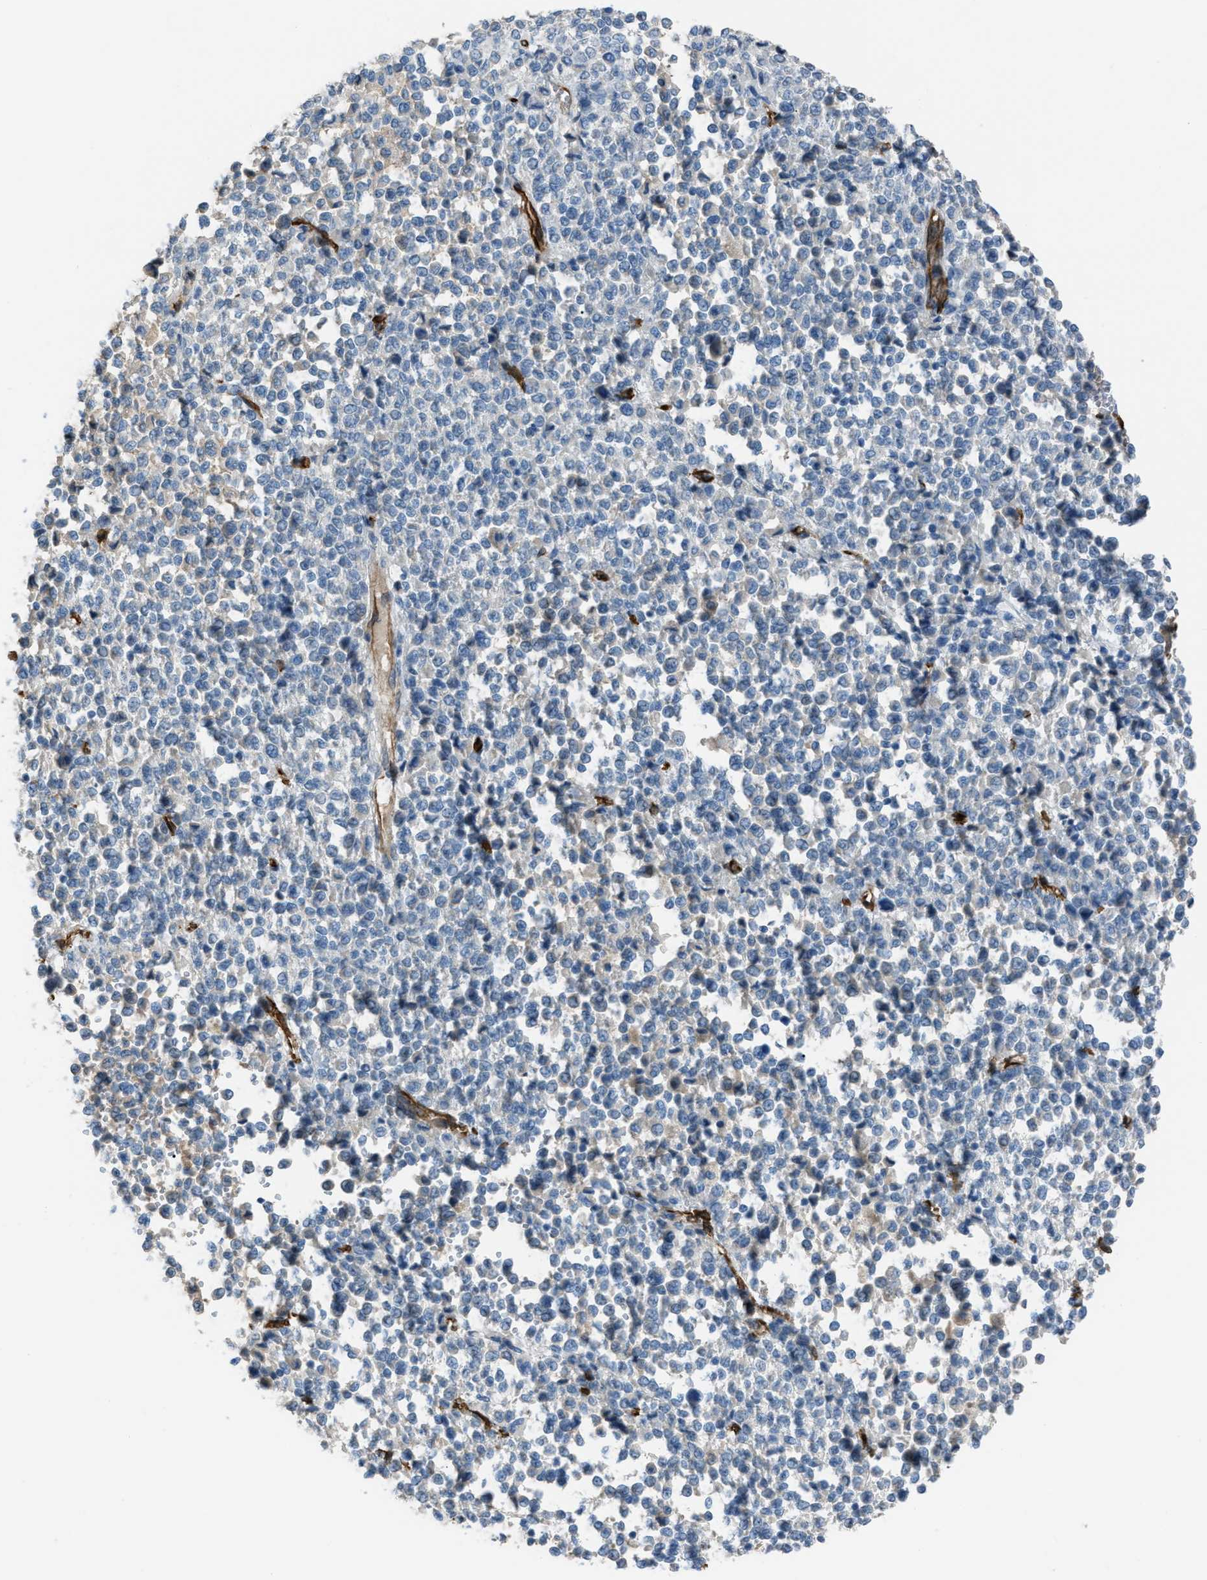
{"staining": {"intensity": "negative", "quantity": "none", "location": "none"}, "tissue": "melanoma", "cell_type": "Tumor cells", "image_type": "cancer", "snomed": [{"axis": "morphology", "description": "Malignant melanoma, Metastatic site"}, {"axis": "topography", "description": "Pancreas"}], "caption": "A high-resolution photomicrograph shows IHC staining of melanoma, which displays no significant positivity in tumor cells.", "gene": "SLC22A15", "patient": {"sex": "female", "age": 30}}